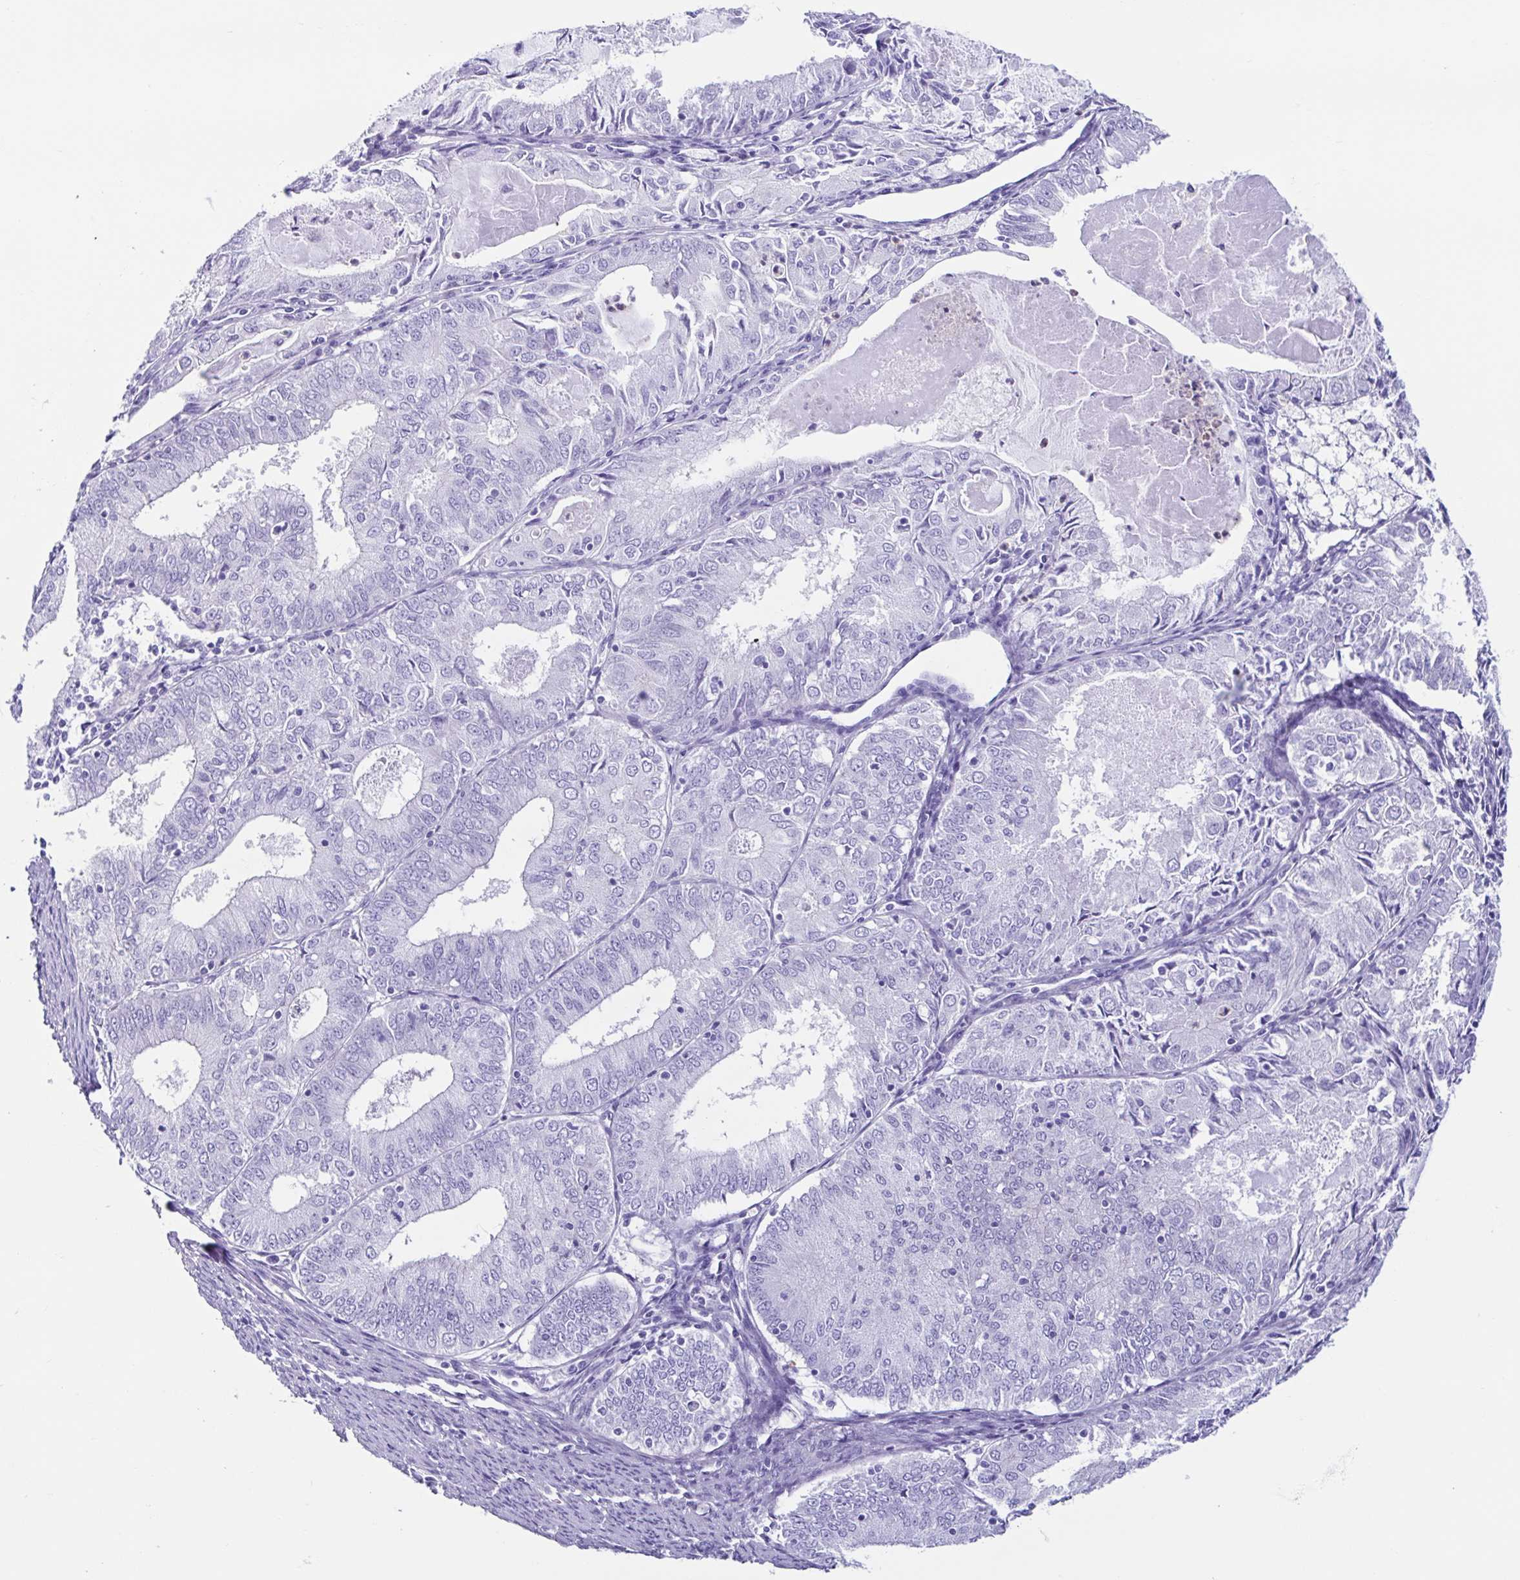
{"staining": {"intensity": "negative", "quantity": "none", "location": "none"}, "tissue": "endometrial cancer", "cell_type": "Tumor cells", "image_type": "cancer", "snomed": [{"axis": "morphology", "description": "Adenocarcinoma, NOS"}, {"axis": "topography", "description": "Endometrium"}], "caption": "Immunohistochemistry of human endometrial adenocarcinoma demonstrates no positivity in tumor cells.", "gene": "CYP11B1", "patient": {"sex": "female", "age": 57}}